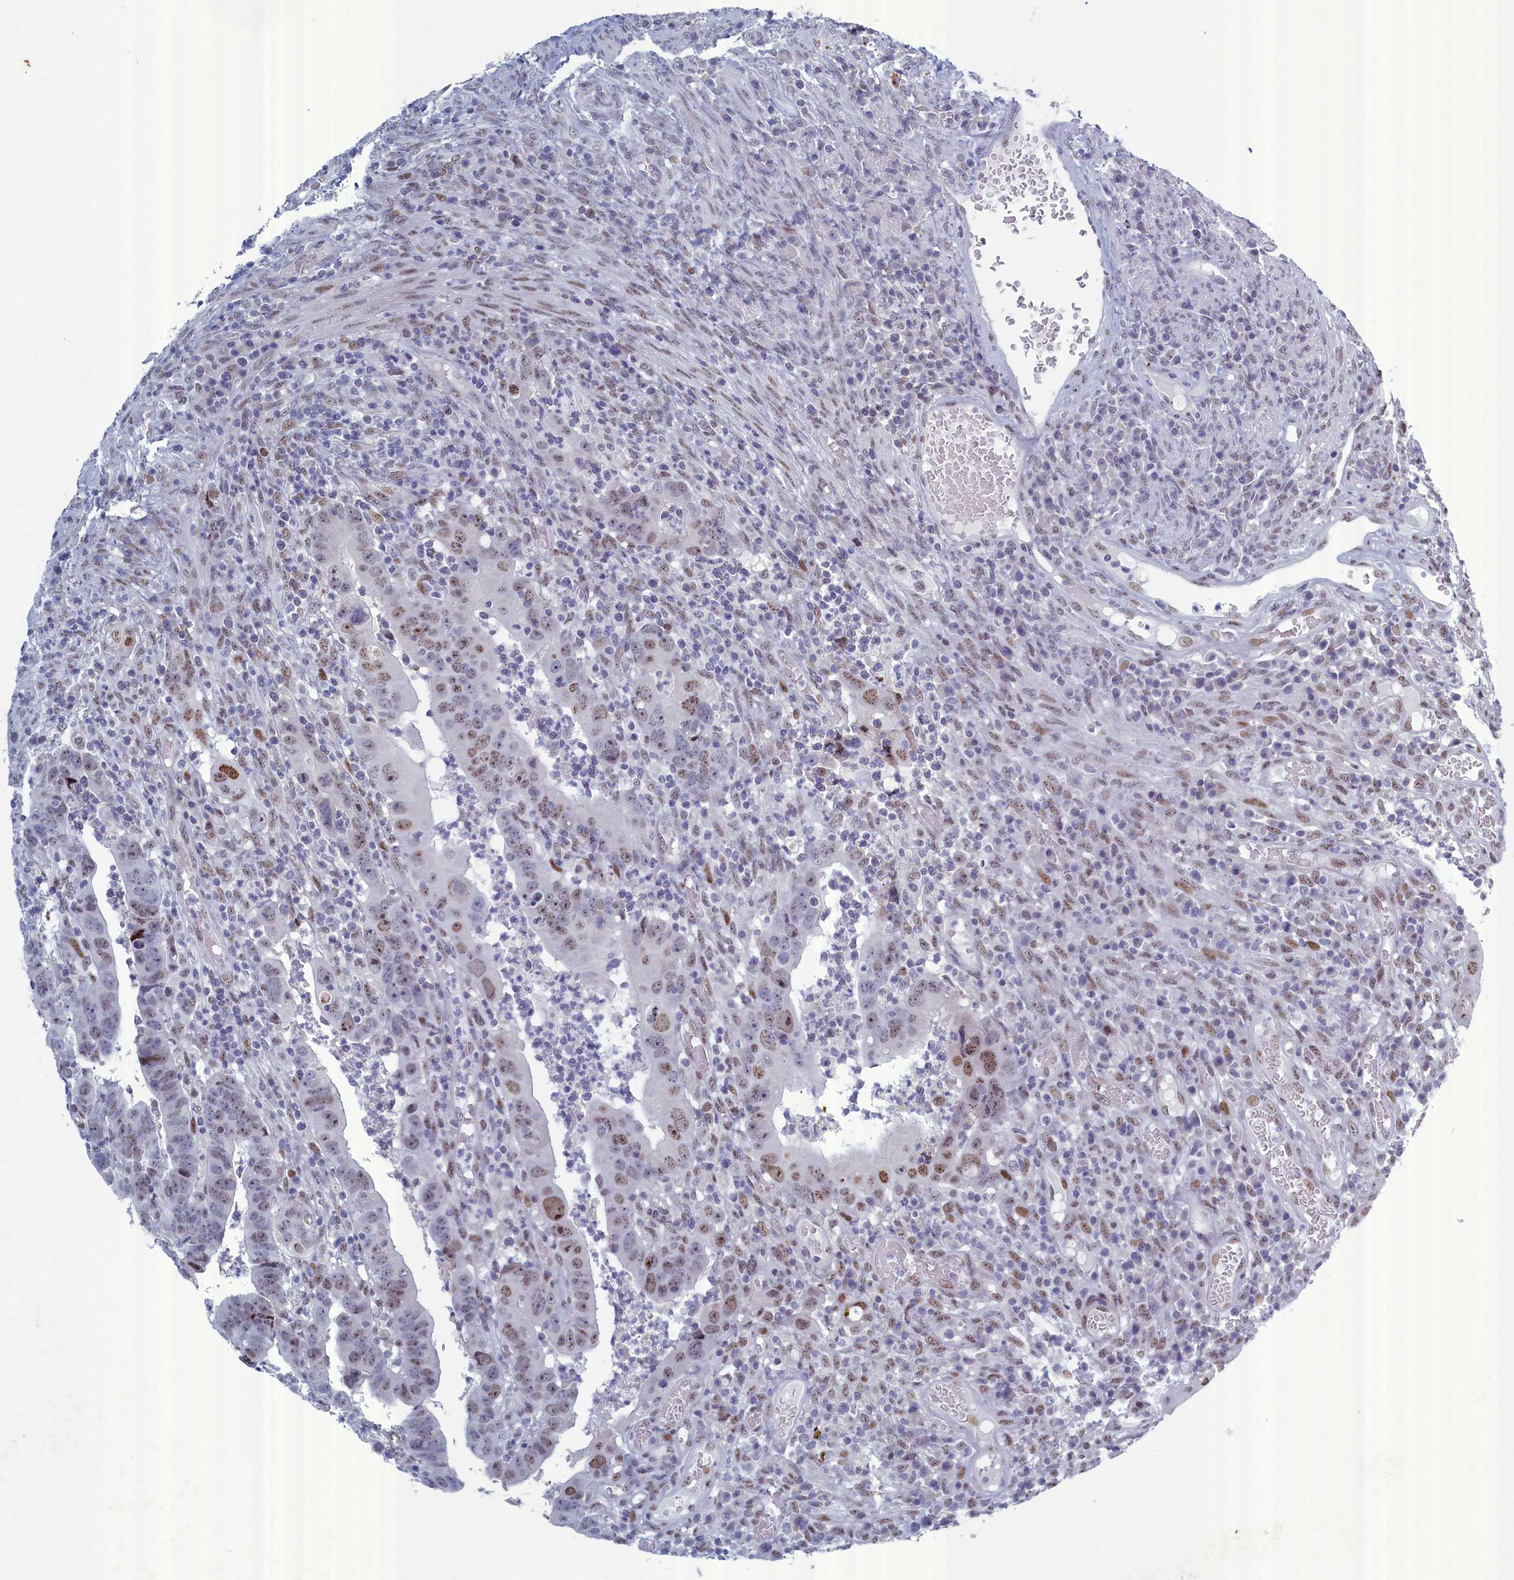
{"staining": {"intensity": "moderate", "quantity": "<25%", "location": "nuclear"}, "tissue": "colorectal cancer", "cell_type": "Tumor cells", "image_type": "cancer", "snomed": [{"axis": "morphology", "description": "Normal tissue, NOS"}, {"axis": "morphology", "description": "Adenocarcinoma, NOS"}, {"axis": "topography", "description": "Rectum"}], "caption": "Human colorectal cancer (adenocarcinoma) stained with a protein marker exhibits moderate staining in tumor cells.", "gene": "WDR76", "patient": {"sex": "female", "age": 65}}